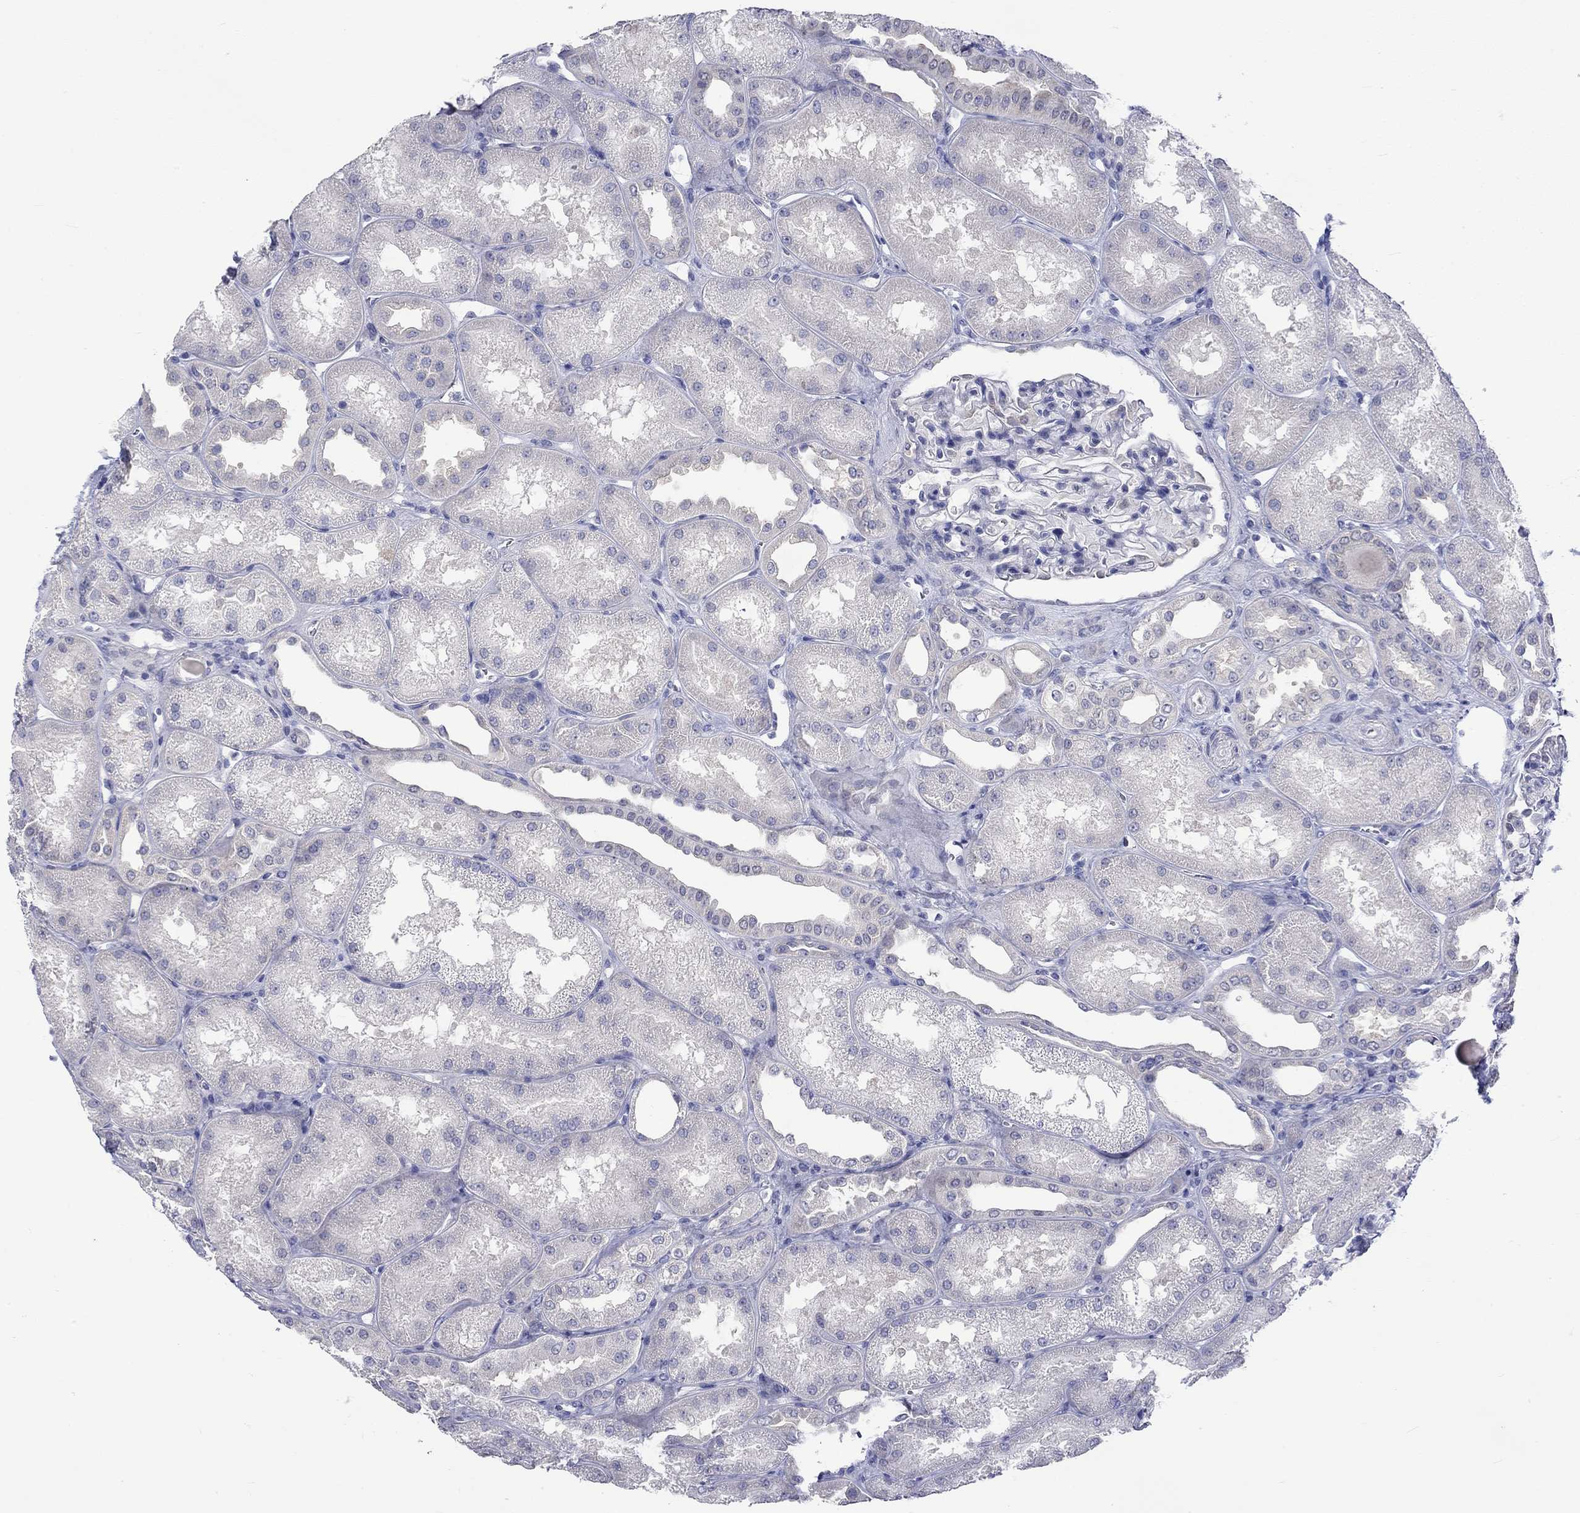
{"staining": {"intensity": "negative", "quantity": "none", "location": "none"}, "tissue": "kidney", "cell_type": "Cells in glomeruli", "image_type": "normal", "snomed": [{"axis": "morphology", "description": "Normal tissue, NOS"}, {"axis": "topography", "description": "Kidney"}], "caption": "The immunohistochemistry (IHC) image has no significant staining in cells in glomeruli of kidney. (DAB immunohistochemistry (IHC), high magnification).", "gene": "CERS1", "patient": {"sex": "male", "age": 61}}